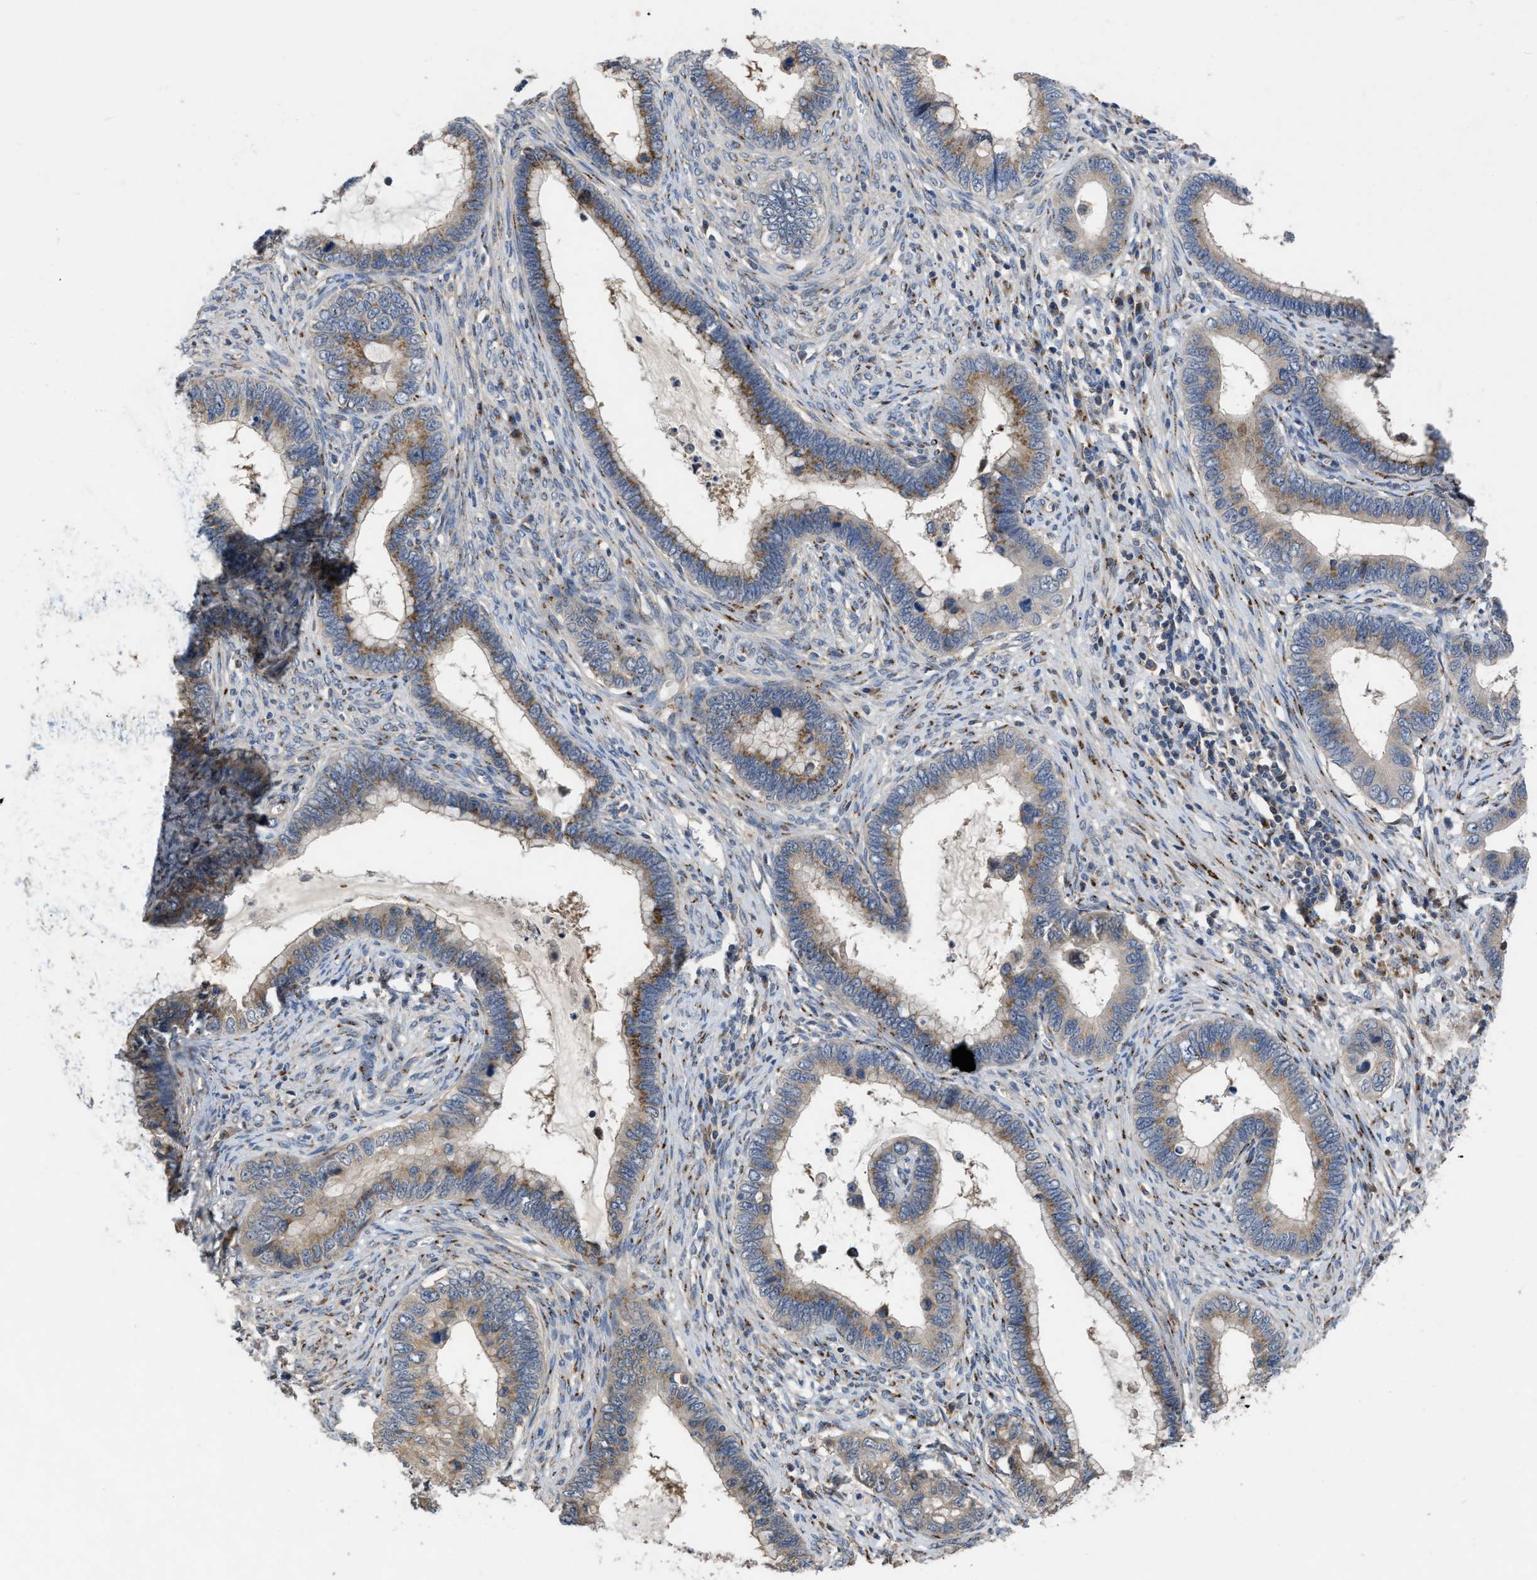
{"staining": {"intensity": "weak", "quantity": ">75%", "location": "cytoplasmic/membranous"}, "tissue": "cervical cancer", "cell_type": "Tumor cells", "image_type": "cancer", "snomed": [{"axis": "morphology", "description": "Adenocarcinoma, NOS"}, {"axis": "topography", "description": "Cervix"}], "caption": "This histopathology image displays immunohistochemistry staining of human cervical cancer, with low weak cytoplasmic/membranous positivity in approximately >75% of tumor cells.", "gene": "SIK2", "patient": {"sex": "female", "age": 44}}